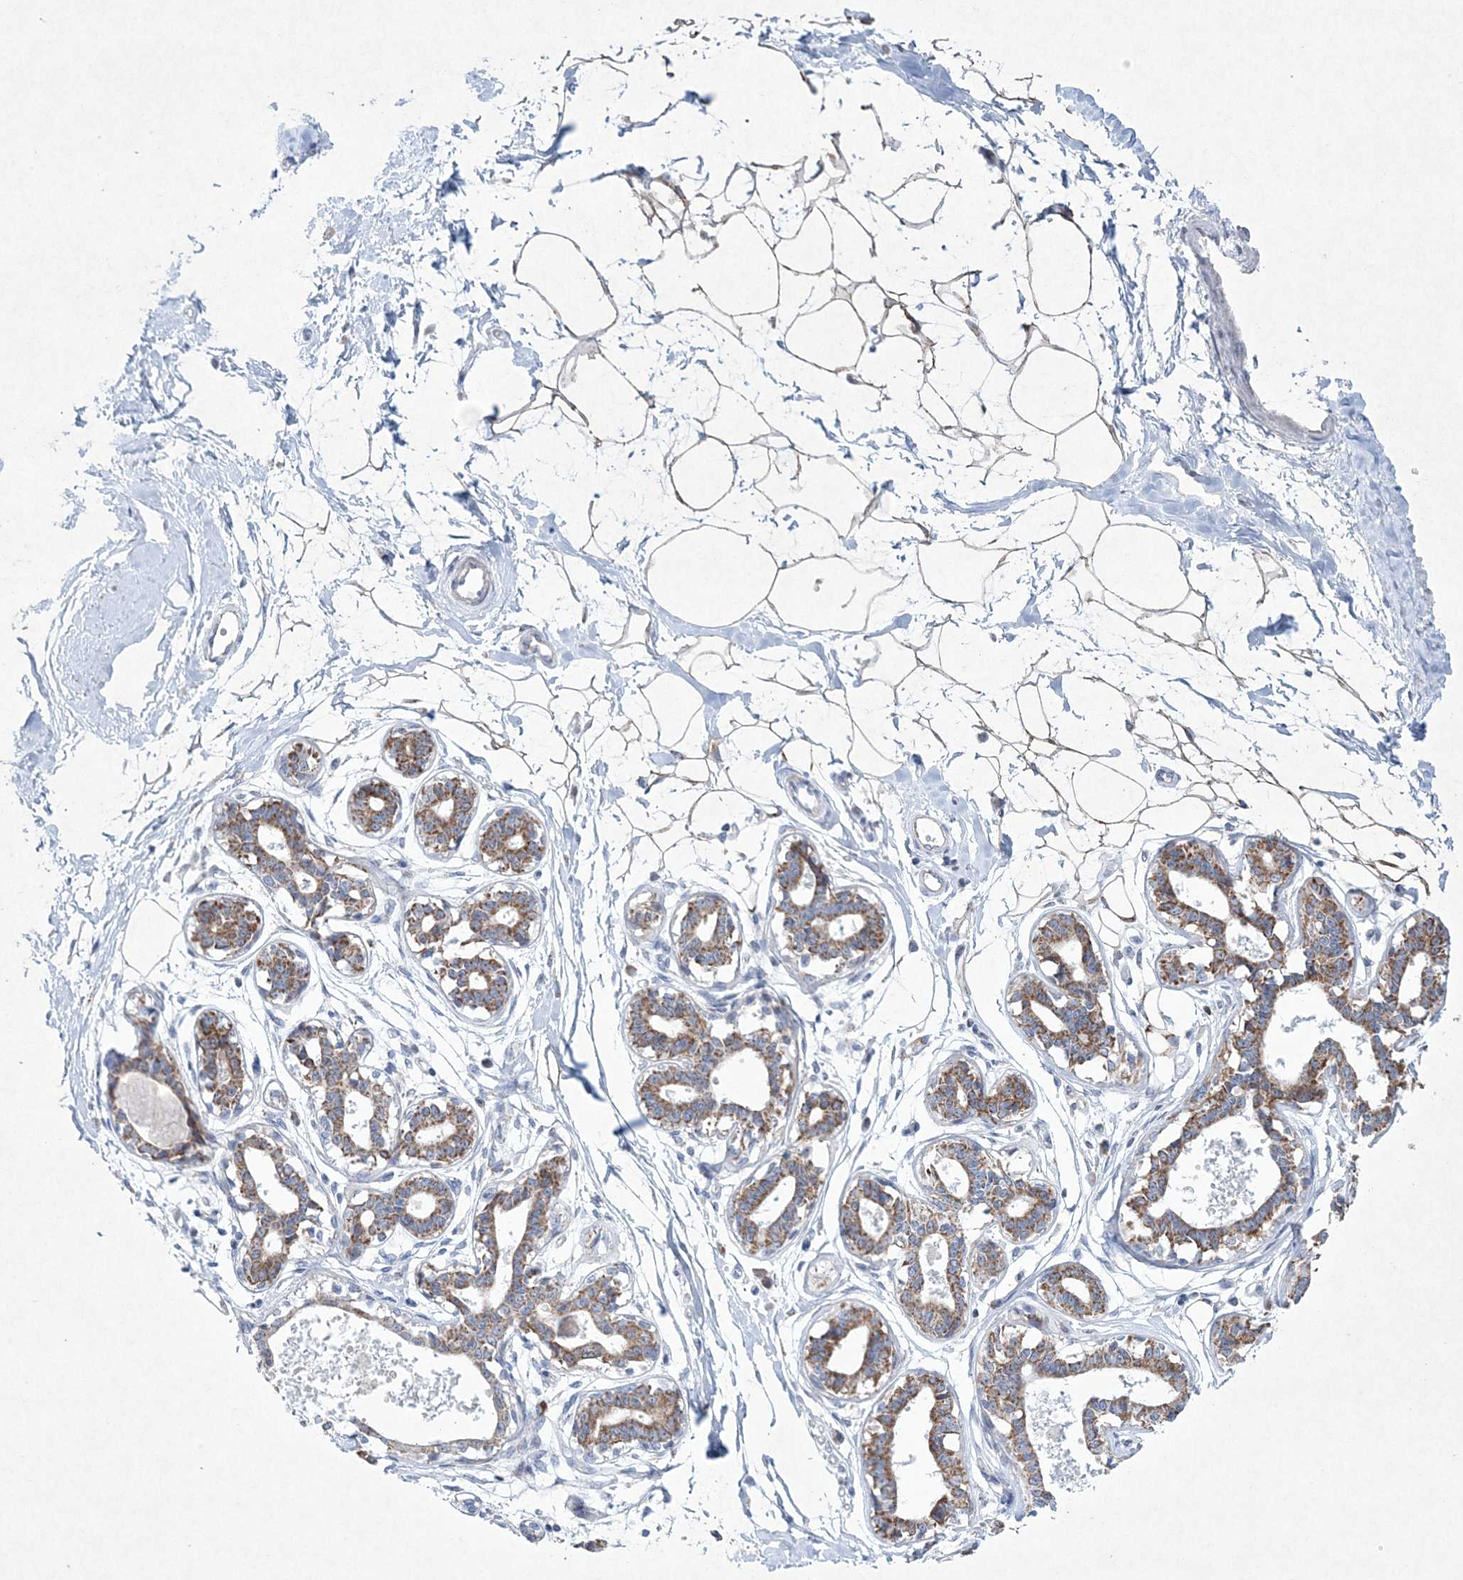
{"staining": {"intensity": "negative", "quantity": "none", "location": "none"}, "tissue": "breast", "cell_type": "Adipocytes", "image_type": "normal", "snomed": [{"axis": "morphology", "description": "Normal tissue, NOS"}, {"axis": "topography", "description": "Breast"}], "caption": "This is a histopathology image of immunohistochemistry staining of benign breast, which shows no staining in adipocytes.", "gene": "CES4A", "patient": {"sex": "female", "age": 45}}